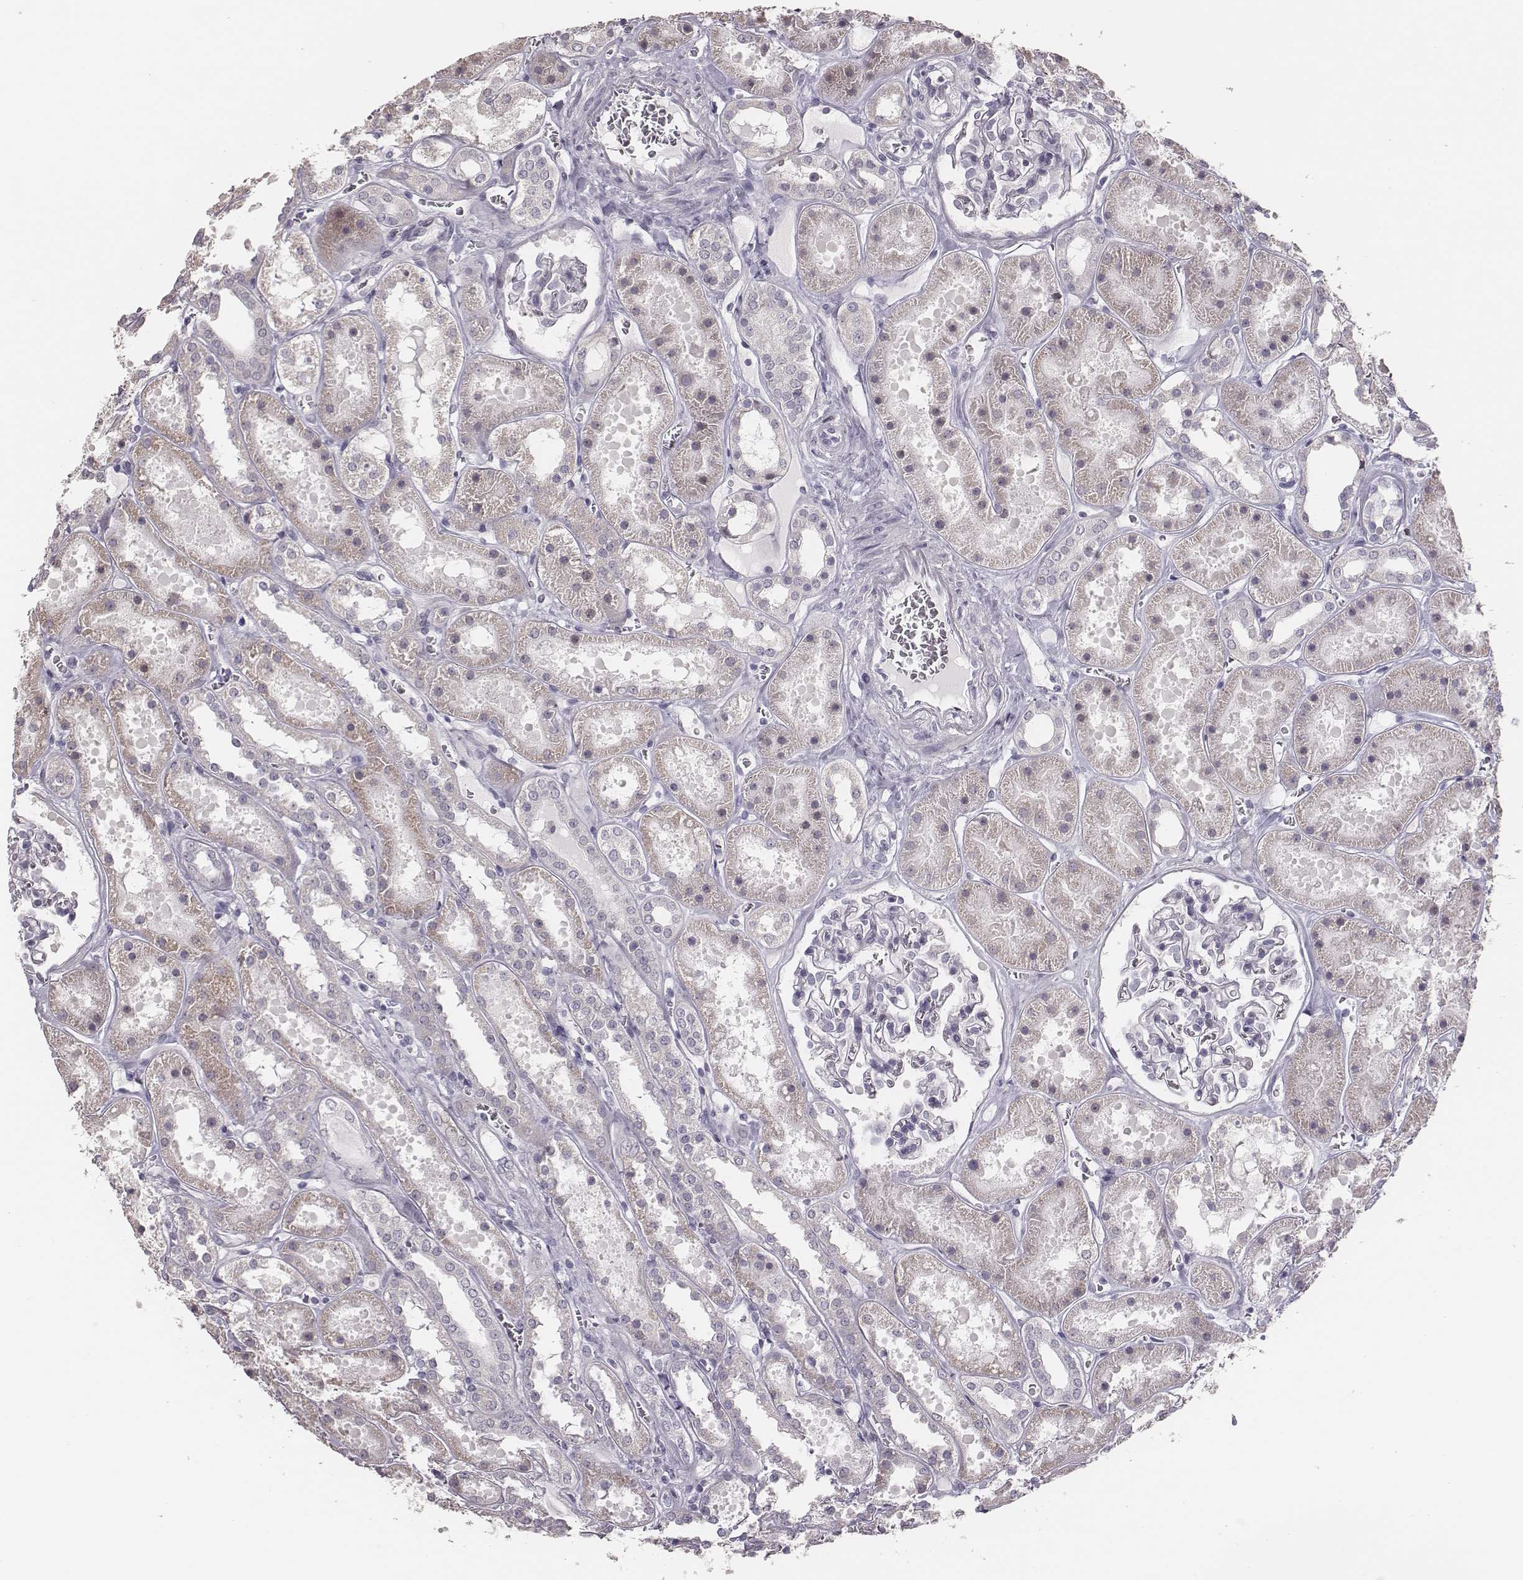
{"staining": {"intensity": "negative", "quantity": "none", "location": "none"}, "tissue": "kidney", "cell_type": "Cells in glomeruli", "image_type": "normal", "snomed": [{"axis": "morphology", "description": "Normal tissue, NOS"}, {"axis": "topography", "description": "Kidney"}], "caption": "The image reveals no staining of cells in glomeruli in unremarkable kidney.", "gene": "ADGRF4", "patient": {"sex": "female", "age": 41}}